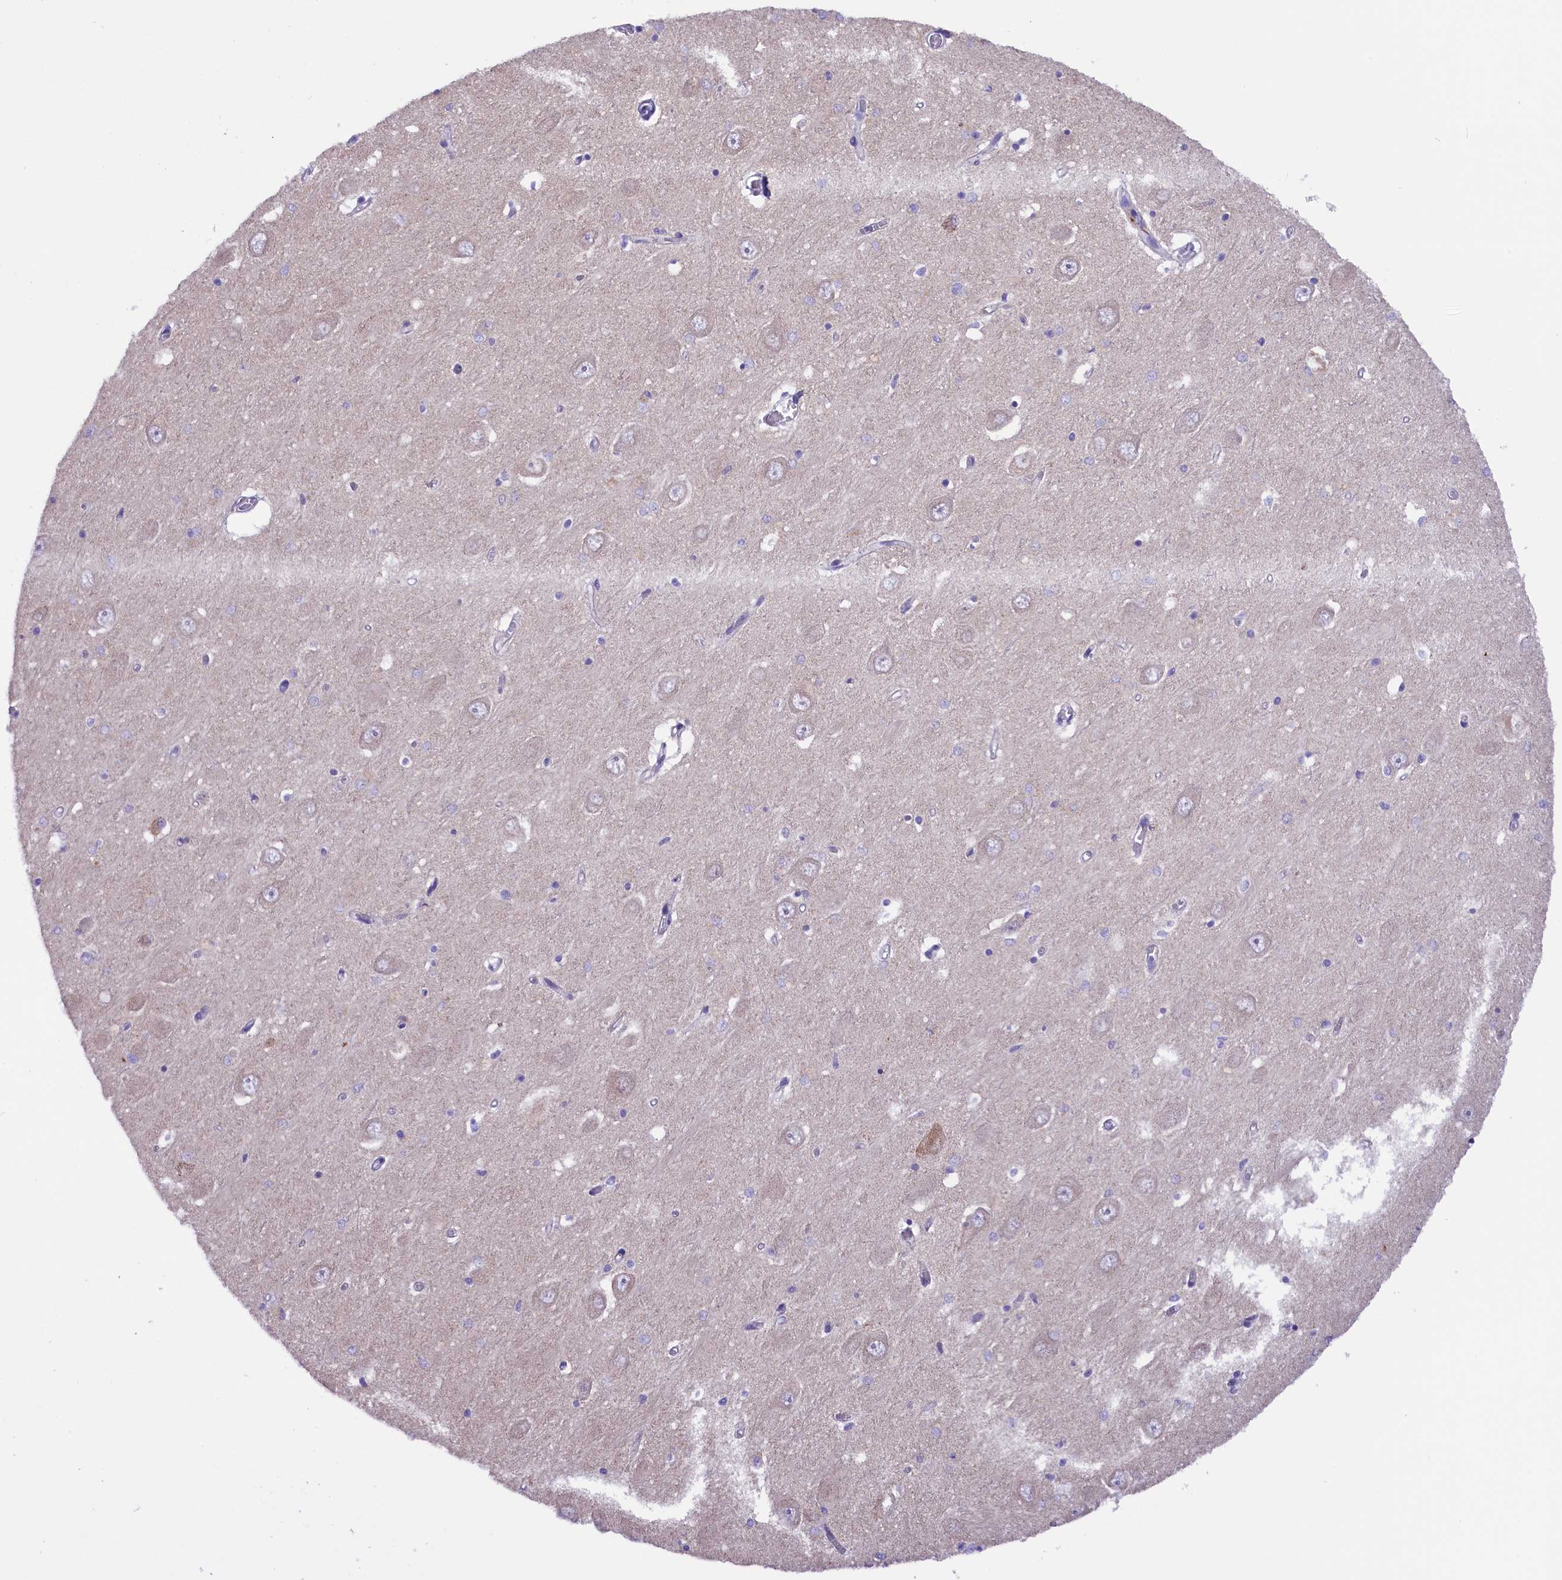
{"staining": {"intensity": "negative", "quantity": "none", "location": "none"}, "tissue": "hippocampus", "cell_type": "Glial cells", "image_type": "normal", "snomed": [{"axis": "morphology", "description": "Normal tissue, NOS"}, {"axis": "topography", "description": "Hippocampus"}], "caption": "This photomicrograph is of normal hippocampus stained with immunohistochemistry (IHC) to label a protein in brown with the nuclei are counter-stained blue. There is no positivity in glial cells. (DAB (3,3'-diaminobenzidine) IHC with hematoxylin counter stain).", "gene": "DNAJB9", "patient": {"sex": "male", "age": 70}}